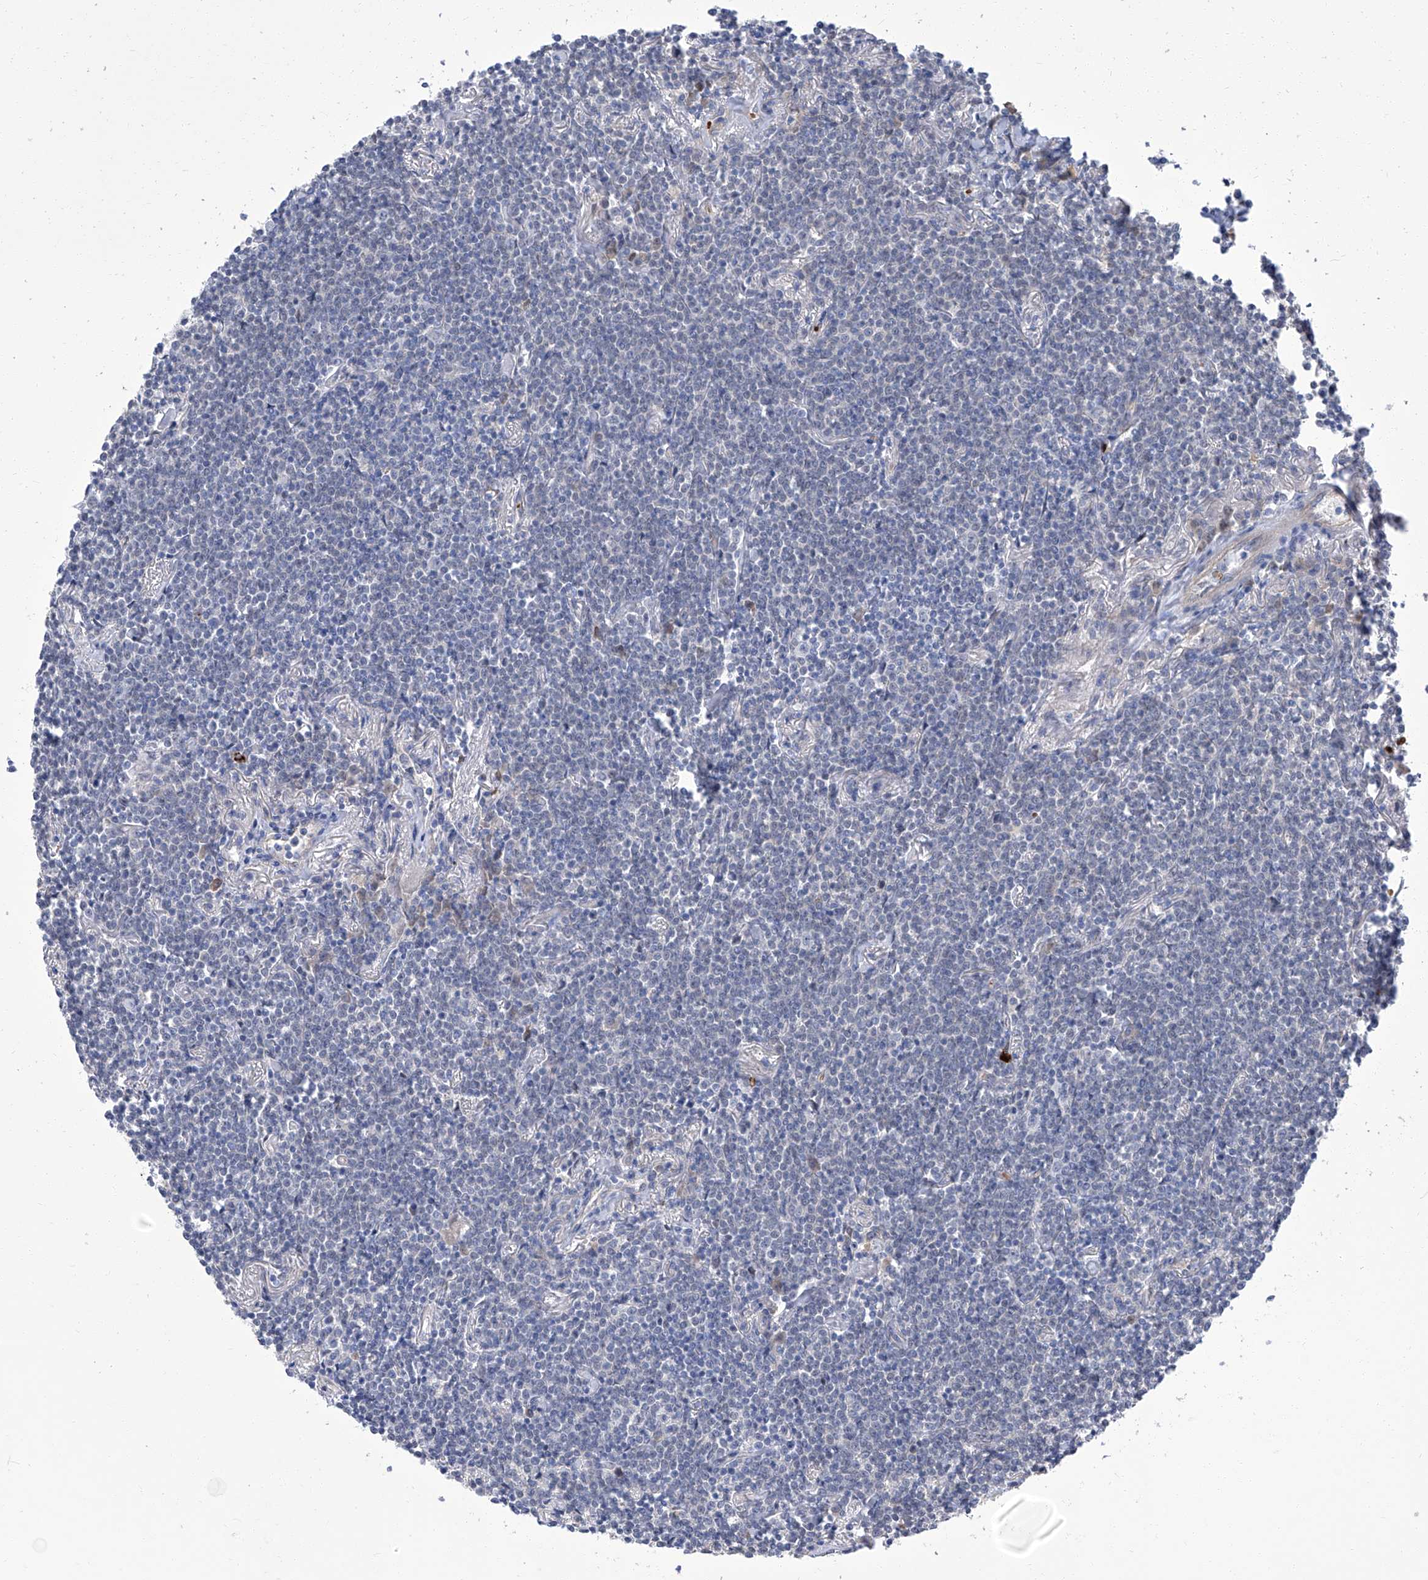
{"staining": {"intensity": "negative", "quantity": "none", "location": "none"}, "tissue": "lymphoma", "cell_type": "Tumor cells", "image_type": "cancer", "snomed": [{"axis": "morphology", "description": "Malignant lymphoma, non-Hodgkin's type, Low grade"}, {"axis": "topography", "description": "Lung"}], "caption": "Lymphoma stained for a protein using immunohistochemistry demonstrates no positivity tumor cells.", "gene": "PARD3", "patient": {"sex": "female", "age": 71}}